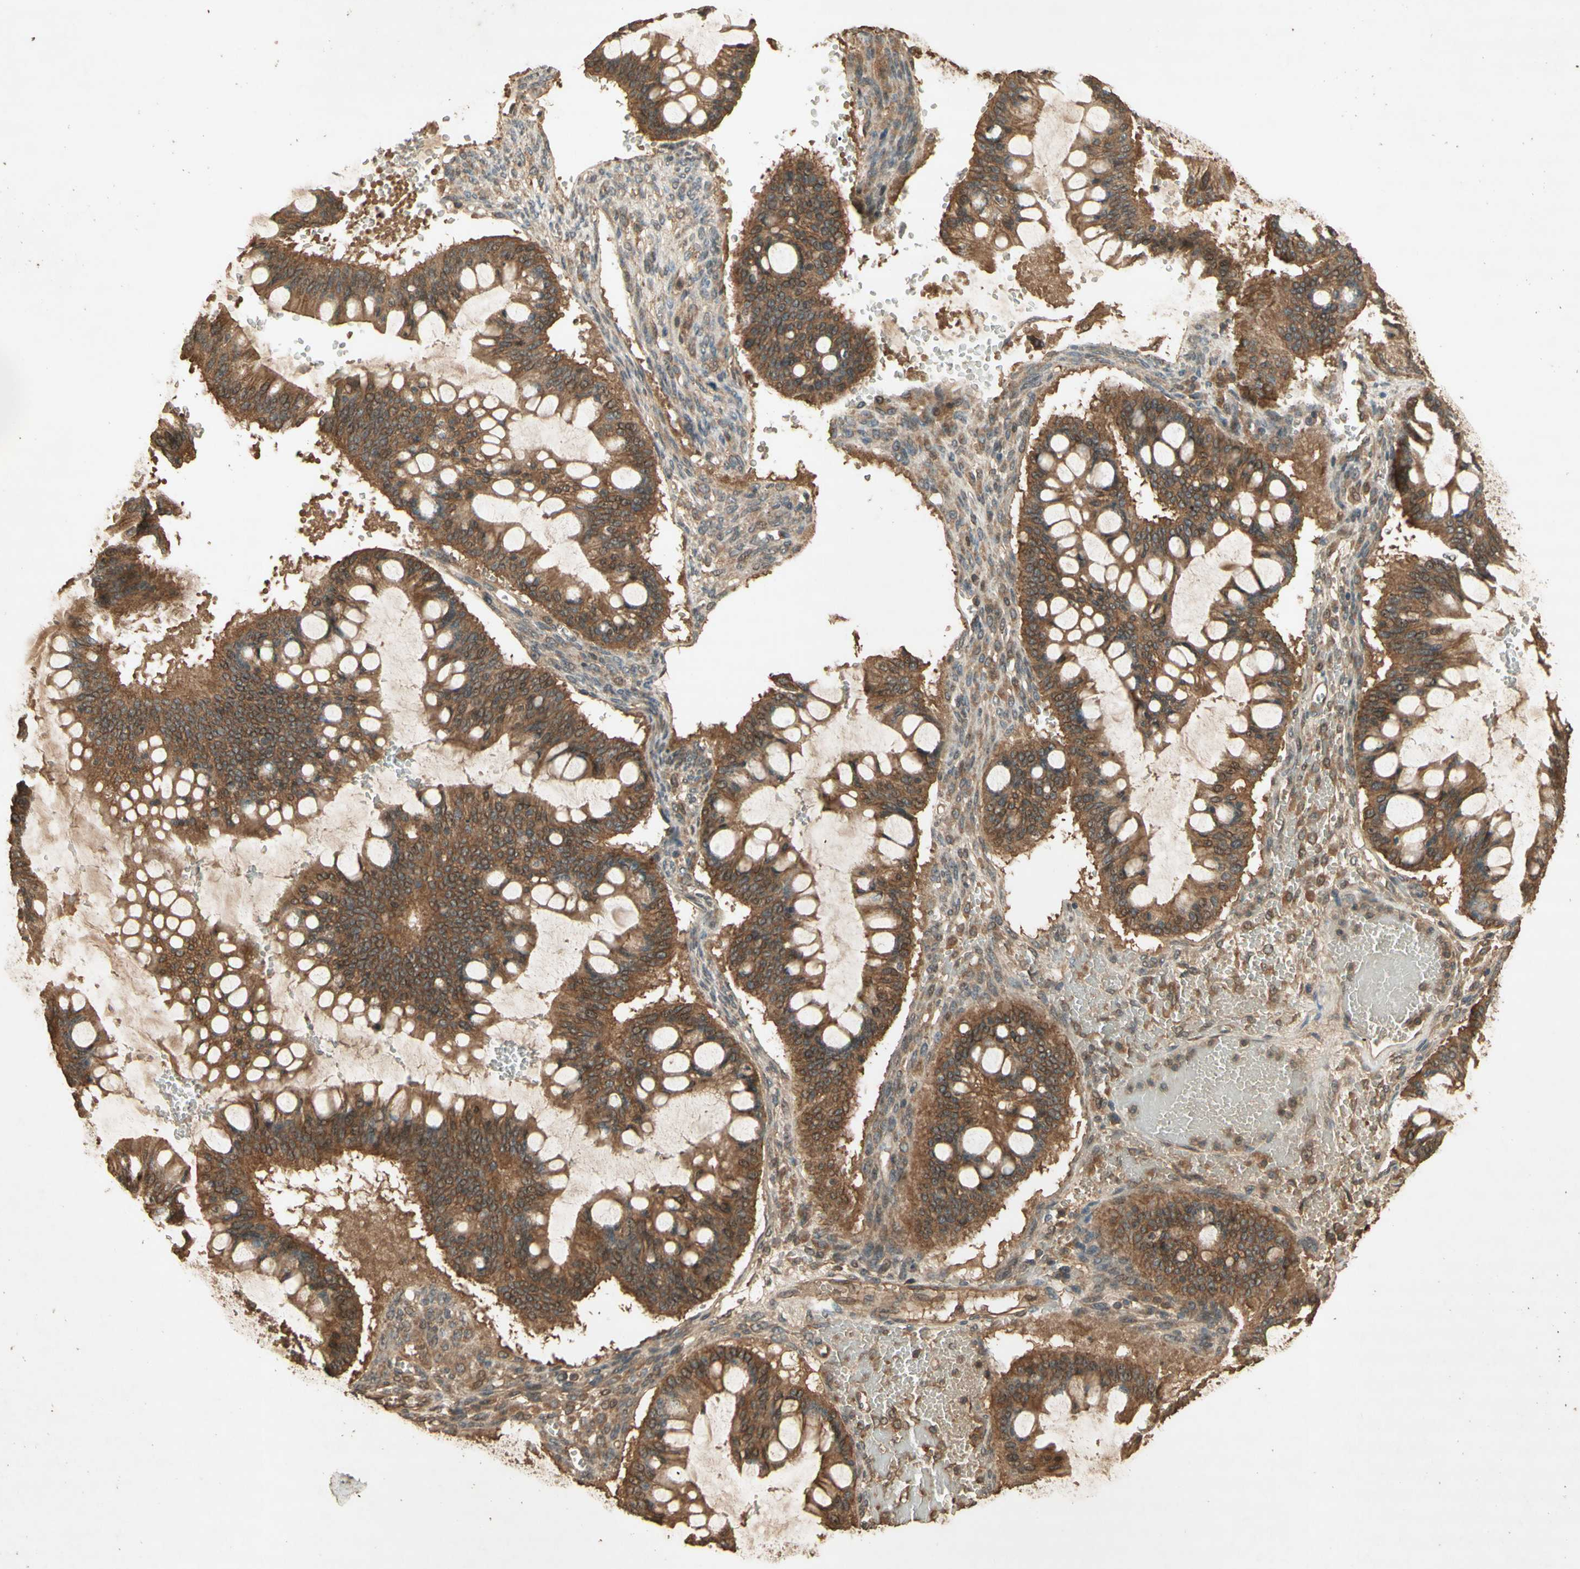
{"staining": {"intensity": "strong", "quantity": ">75%", "location": "cytoplasmic/membranous"}, "tissue": "ovarian cancer", "cell_type": "Tumor cells", "image_type": "cancer", "snomed": [{"axis": "morphology", "description": "Cystadenocarcinoma, mucinous, NOS"}, {"axis": "topography", "description": "Ovary"}], "caption": "A high-resolution photomicrograph shows immunohistochemistry (IHC) staining of ovarian cancer (mucinous cystadenocarcinoma), which demonstrates strong cytoplasmic/membranous positivity in about >75% of tumor cells.", "gene": "SMAD9", "patient": {"sex": "female", "age": 73}}